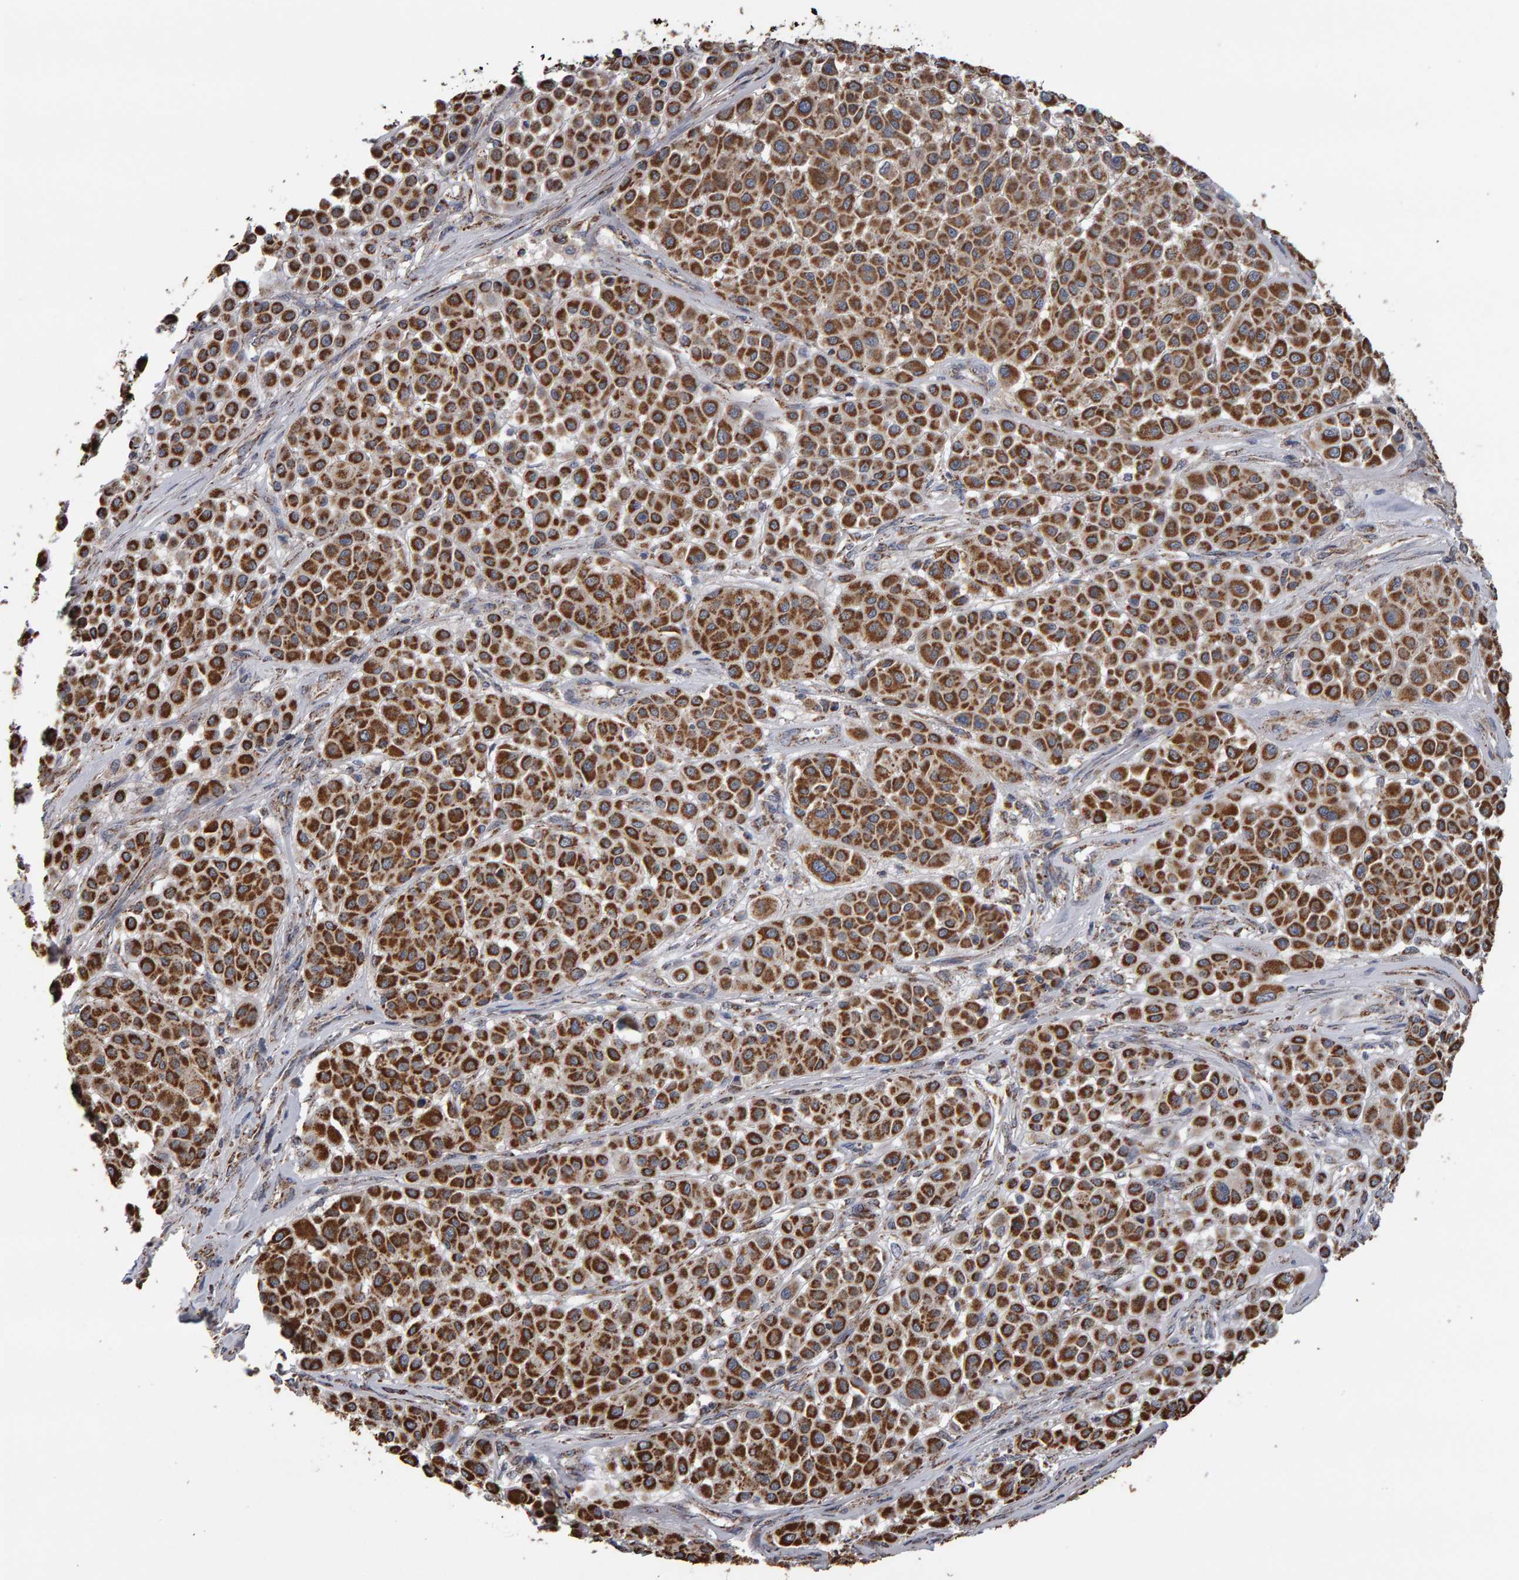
{"staining": {"intensity": "strong", "quantity": ">75%", "location": "cytoplasmic/membranous"}, "tissue": "melanoma", "cell_type": "Tumor cells", "image_type": "cancer", "snomed": [{"axis": "morphology", "description": "Malignant melanoma, Metastatic site"}, {"axis": "topography", "description": "Soft tissue"}], "caption": "Tumor cells show high levels of strong cytoplasmic/membranous expression in about >75% of cells in human melanoma.", "gene": "TOM1L1", "patient": {"sex": "male", "age": 41}}